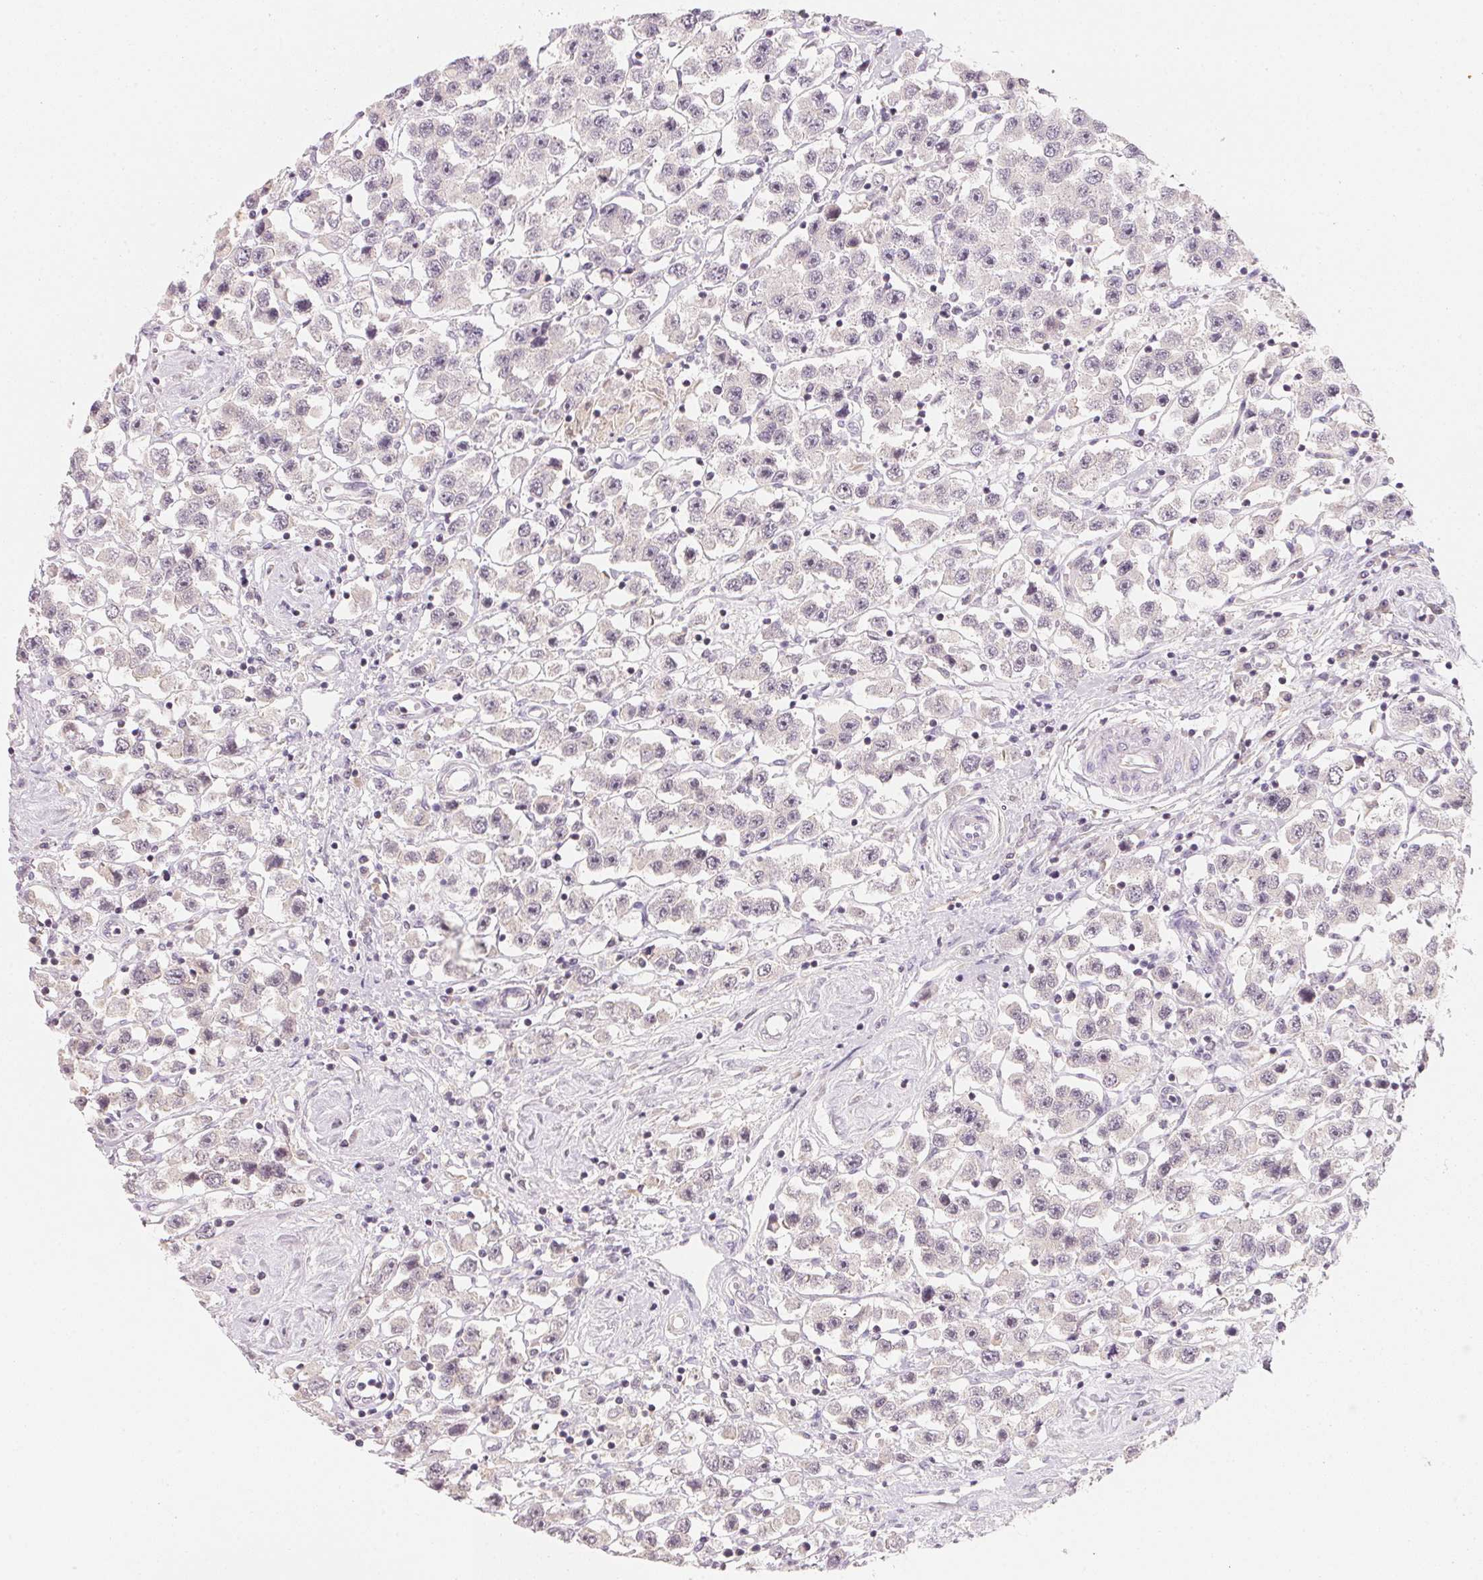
{"staining": {"intensity": "negative", "quantity": "none", "location": "none"}, "tissue": "testis cancer", "cell_type": "Tumor cells", "image_type": "cancer", "snomed": [{"axis": "morphology", "description": "Seminoma, NOS"}, {"axis": "topography", "description": "Testis"}], "caption": "Seminoma (testis) was stained to show a protein in brown. There is no significant staining in tumor cells. (DAB IHC, high magnification).", "gene": "ANKRD31", "patient": {"sex": "male", "age": 45}}